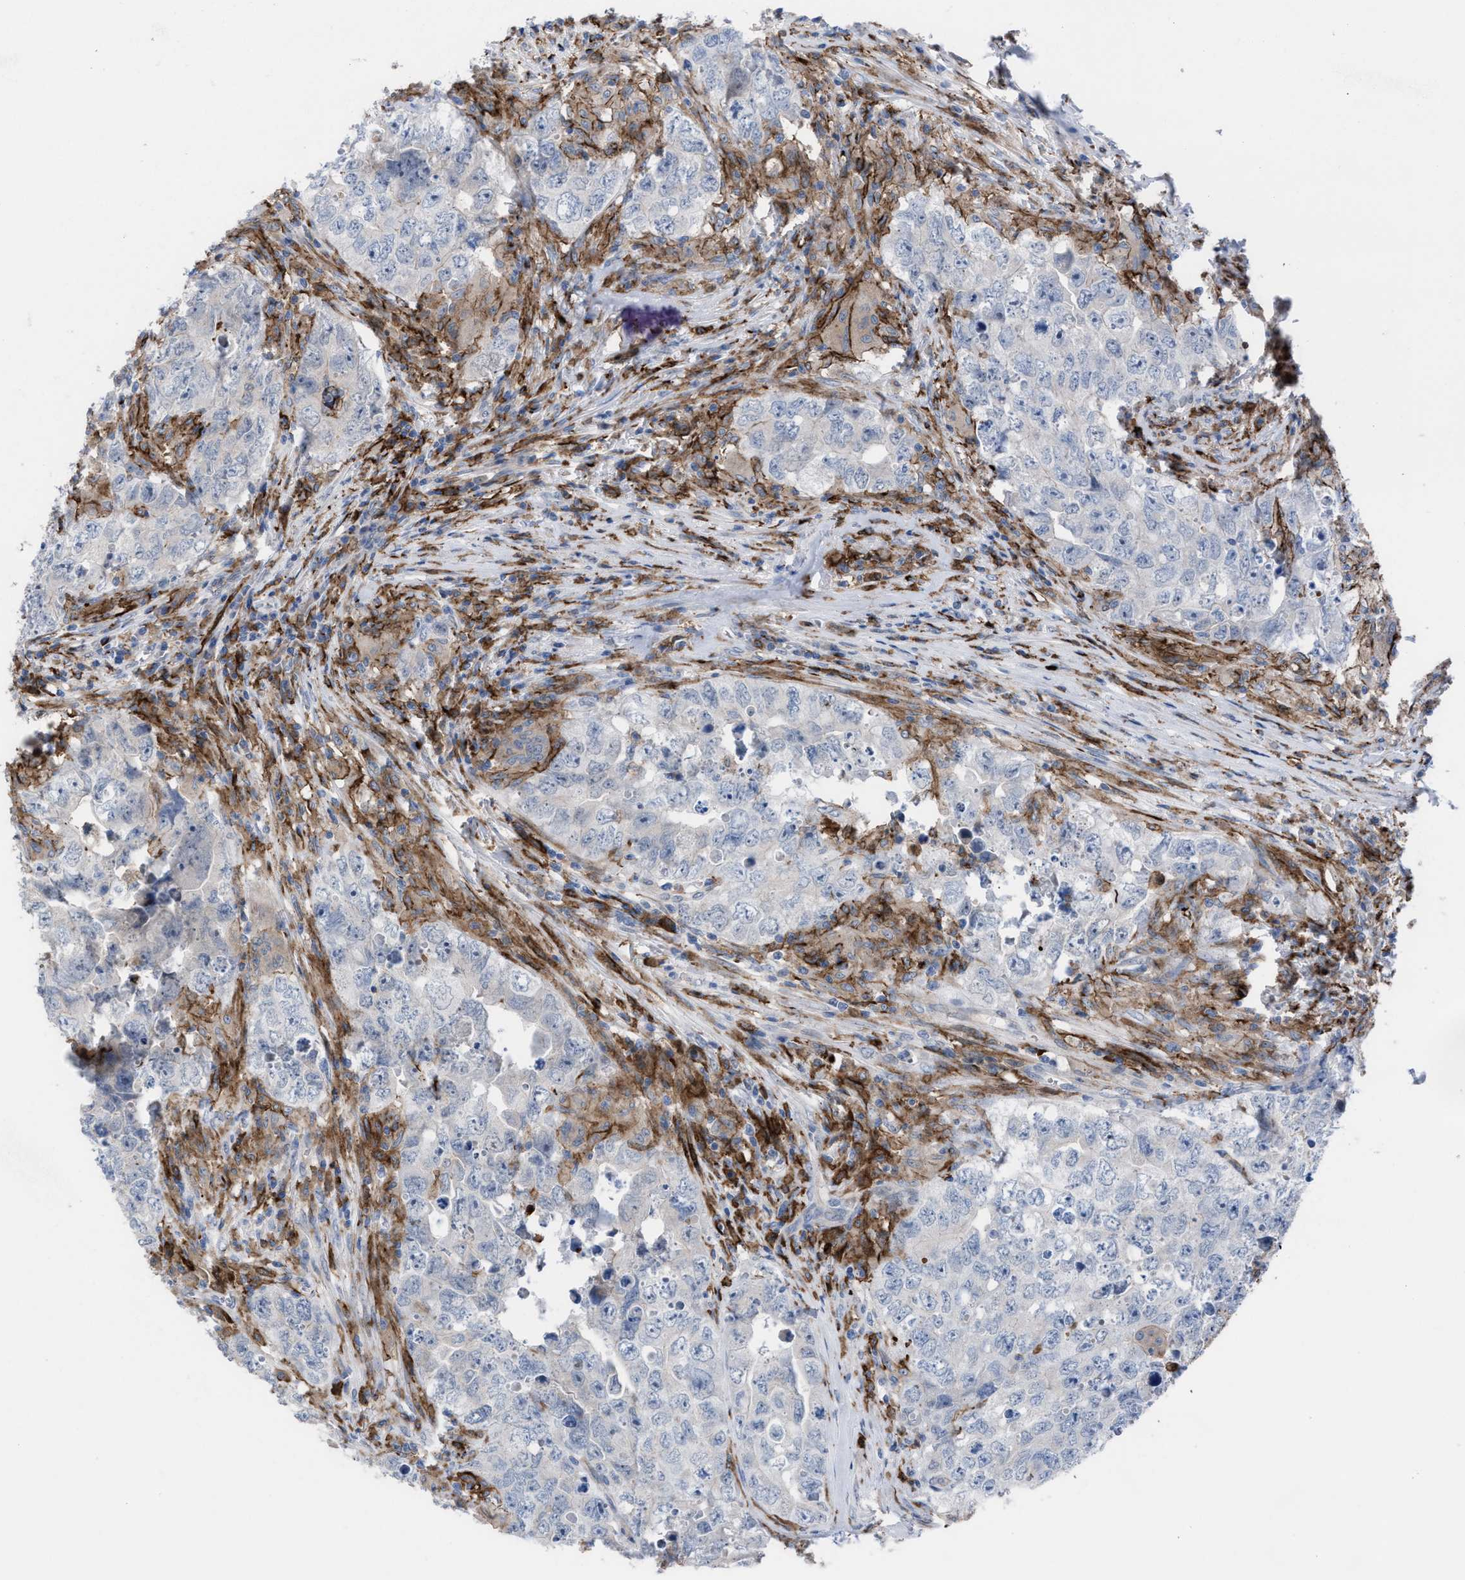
{"staining": {"intensity": "negative", "quantity": "none", "location": "none"}, "tissue": "testis cancer", "cell_type": "Tumor cells", "image_type": "cancer", "snomed": [{"axis": "morphology", "description": "Seminoma, NOS"}, {"axis": "morphology", "description": "Carcinoma, Embryonal, NOS"}, {"axis": "topography", "description": "Testis"}], "caption": "There is no significant staining in tumor cells of testis seminoma. (DAB (3,3'-diaminobenzidine) IHC, high magnification).", "gene": "SLC47A1", "patient": {"sex": "male", "age": 43}}